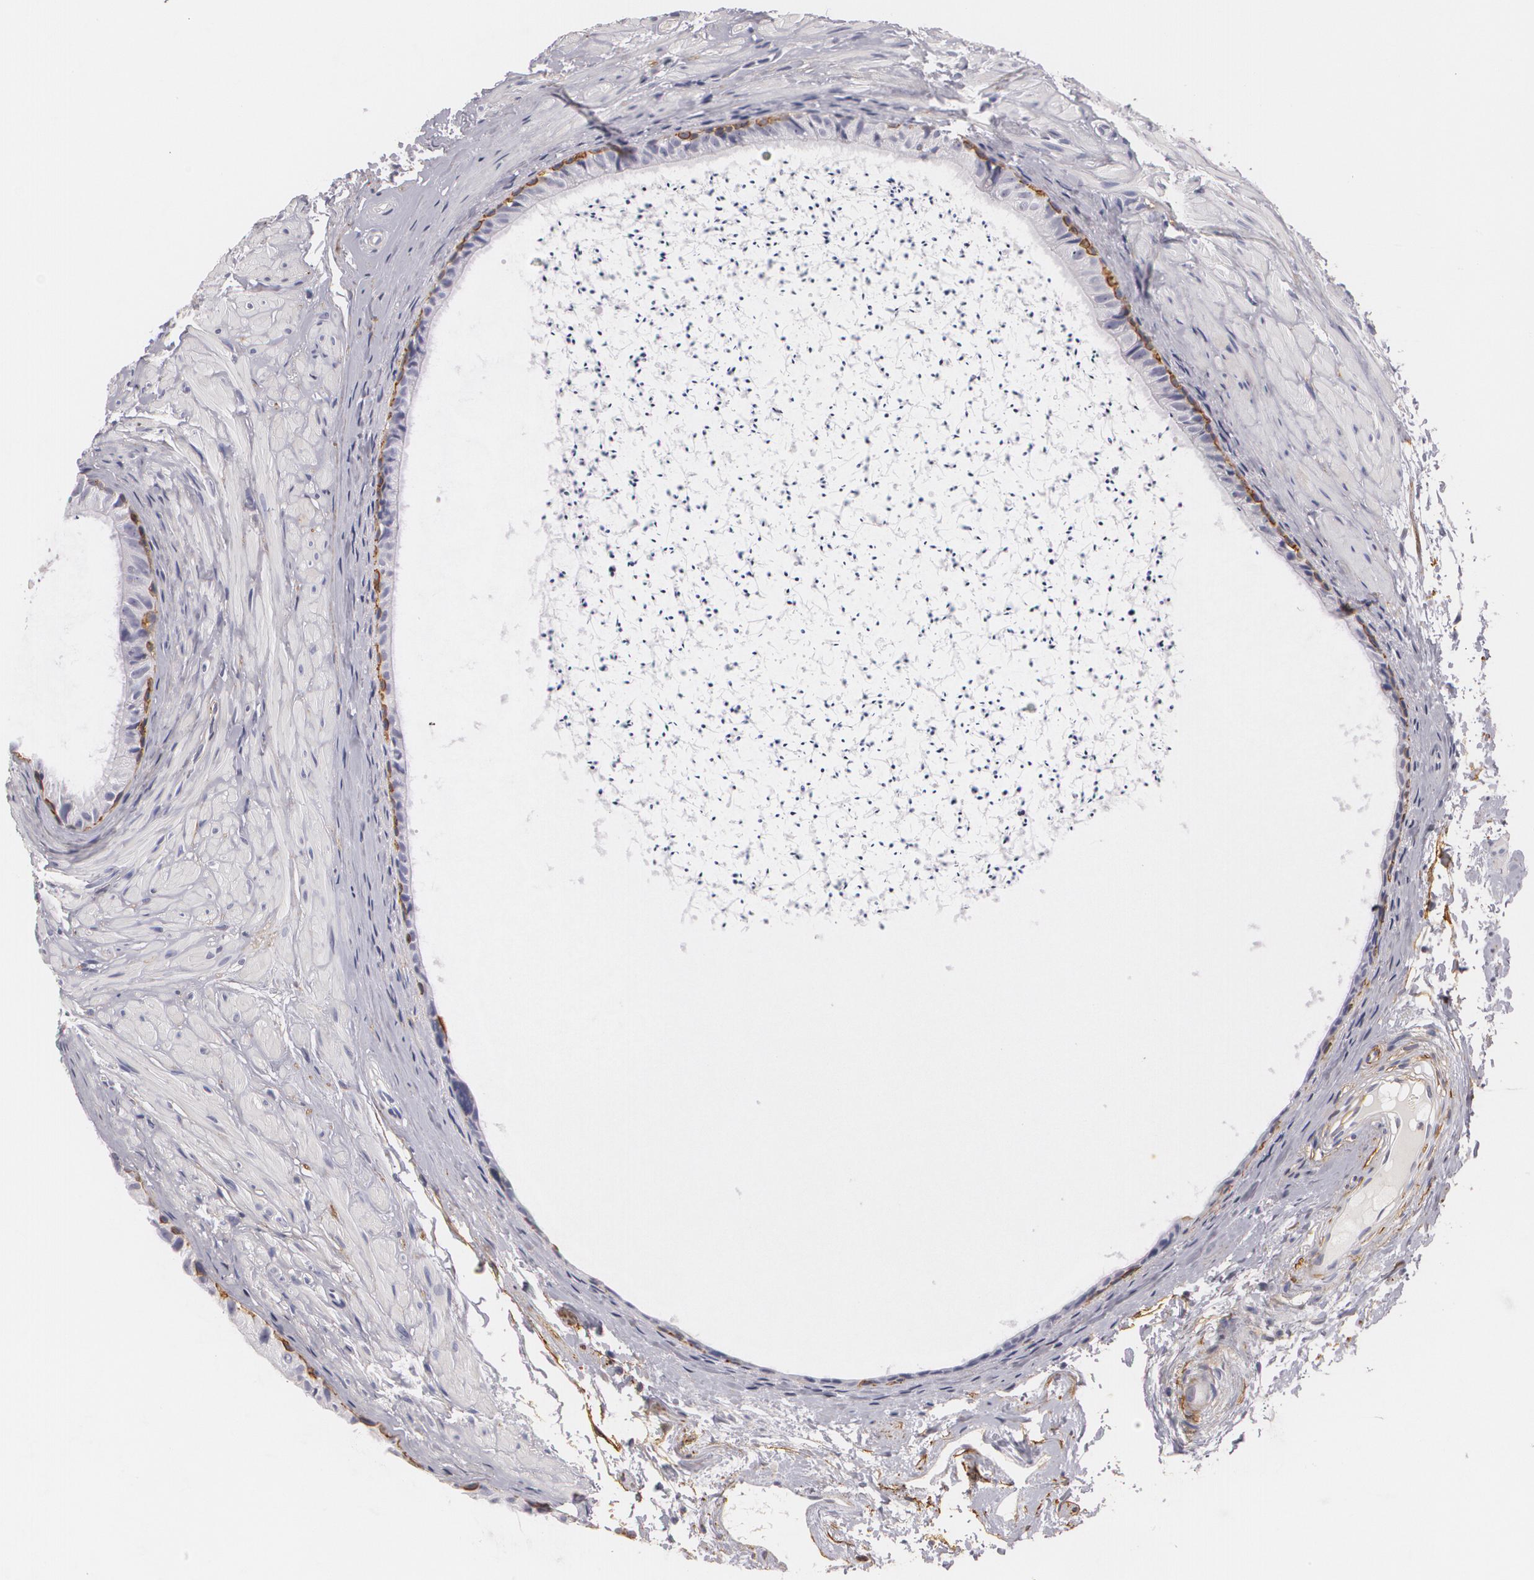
{"staining": {"intensity": "weak", "quantity": "<25%", "location": "cytoplasmic/membranous"}, "tissue": "epididymis", "cell_type": "Glandular cells", "image_type": "normal", "snomed": [{"axis": "morphology", "description": "Normal tissue, NOS"}, {"axis": "topography", "description": "Epididymis"}], "caption": "High power microscopy histopathology image of an immunohistochemistry histopathology image of normal epididymis, revealing no significant positivity in glandular cells. (DAB (3,3'-diaminobenzidine) immunohistochemistry (IHC), high magnification).", "gene": "NGFR", "patient": {"sex": "male", "age": 77}}